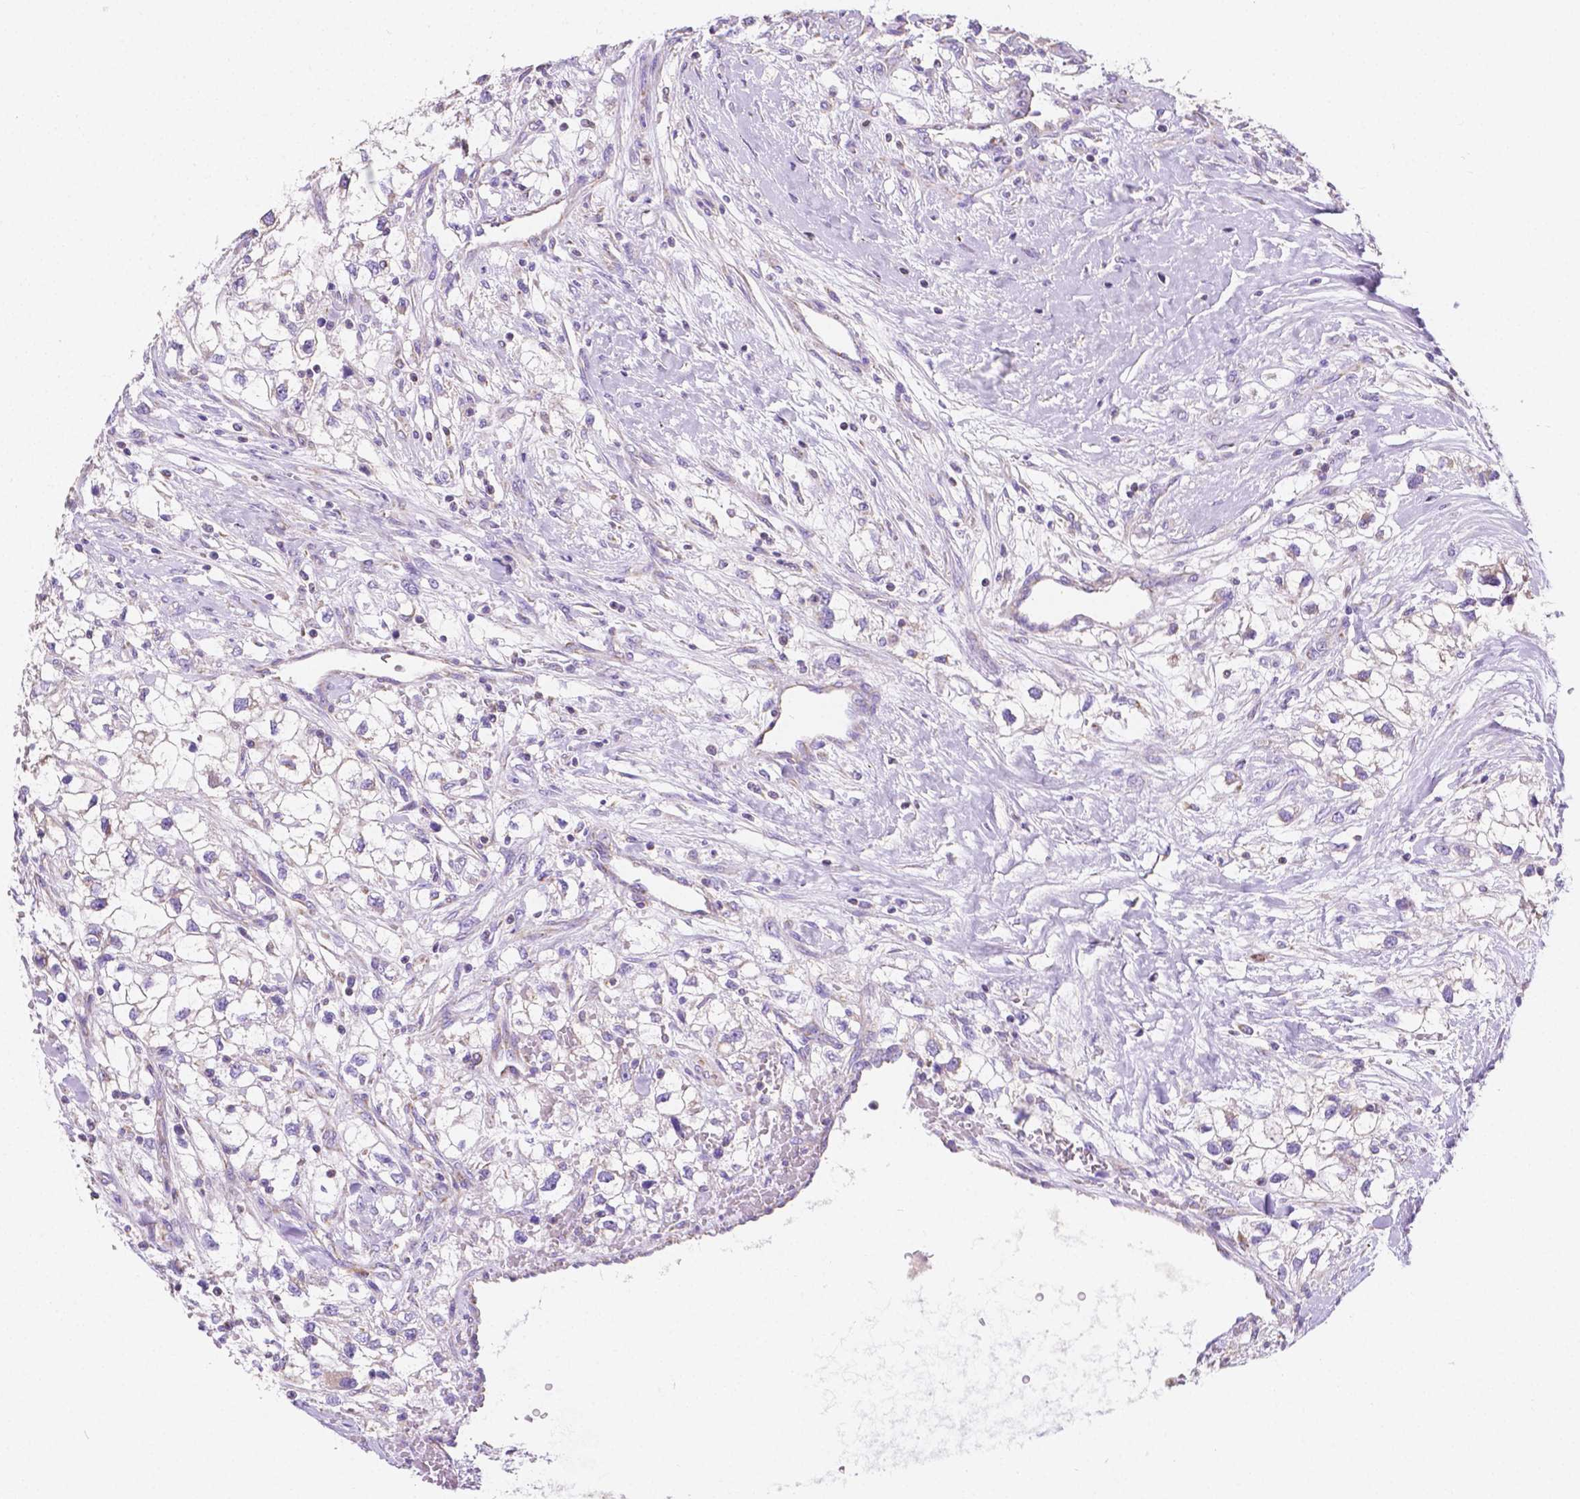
{"staining": {"intensity": "negative", "quantity": "none", "location": "none"}, "tissue": "renal cancer", "cell_type": "Tumor cells", "image_type": "cancer", "snomed": [{"axis": "morphology", "description": "Adenocarcinoma, NOS"}, {"axis": "topography", "description": "Kidney"}], "caption": "Protein analysis of renal adenocarcinoma exhibits no significant positivity in tumor cells. The staining was performed using DAB (3,3'-diaminobenzidine) to visualize the protein expression in brown, while the nuclei were stained in blue with hematoxylin (Magnification: 20x).", "gene": "SGTB", "patient": {"sex": "male", "age": 59}}